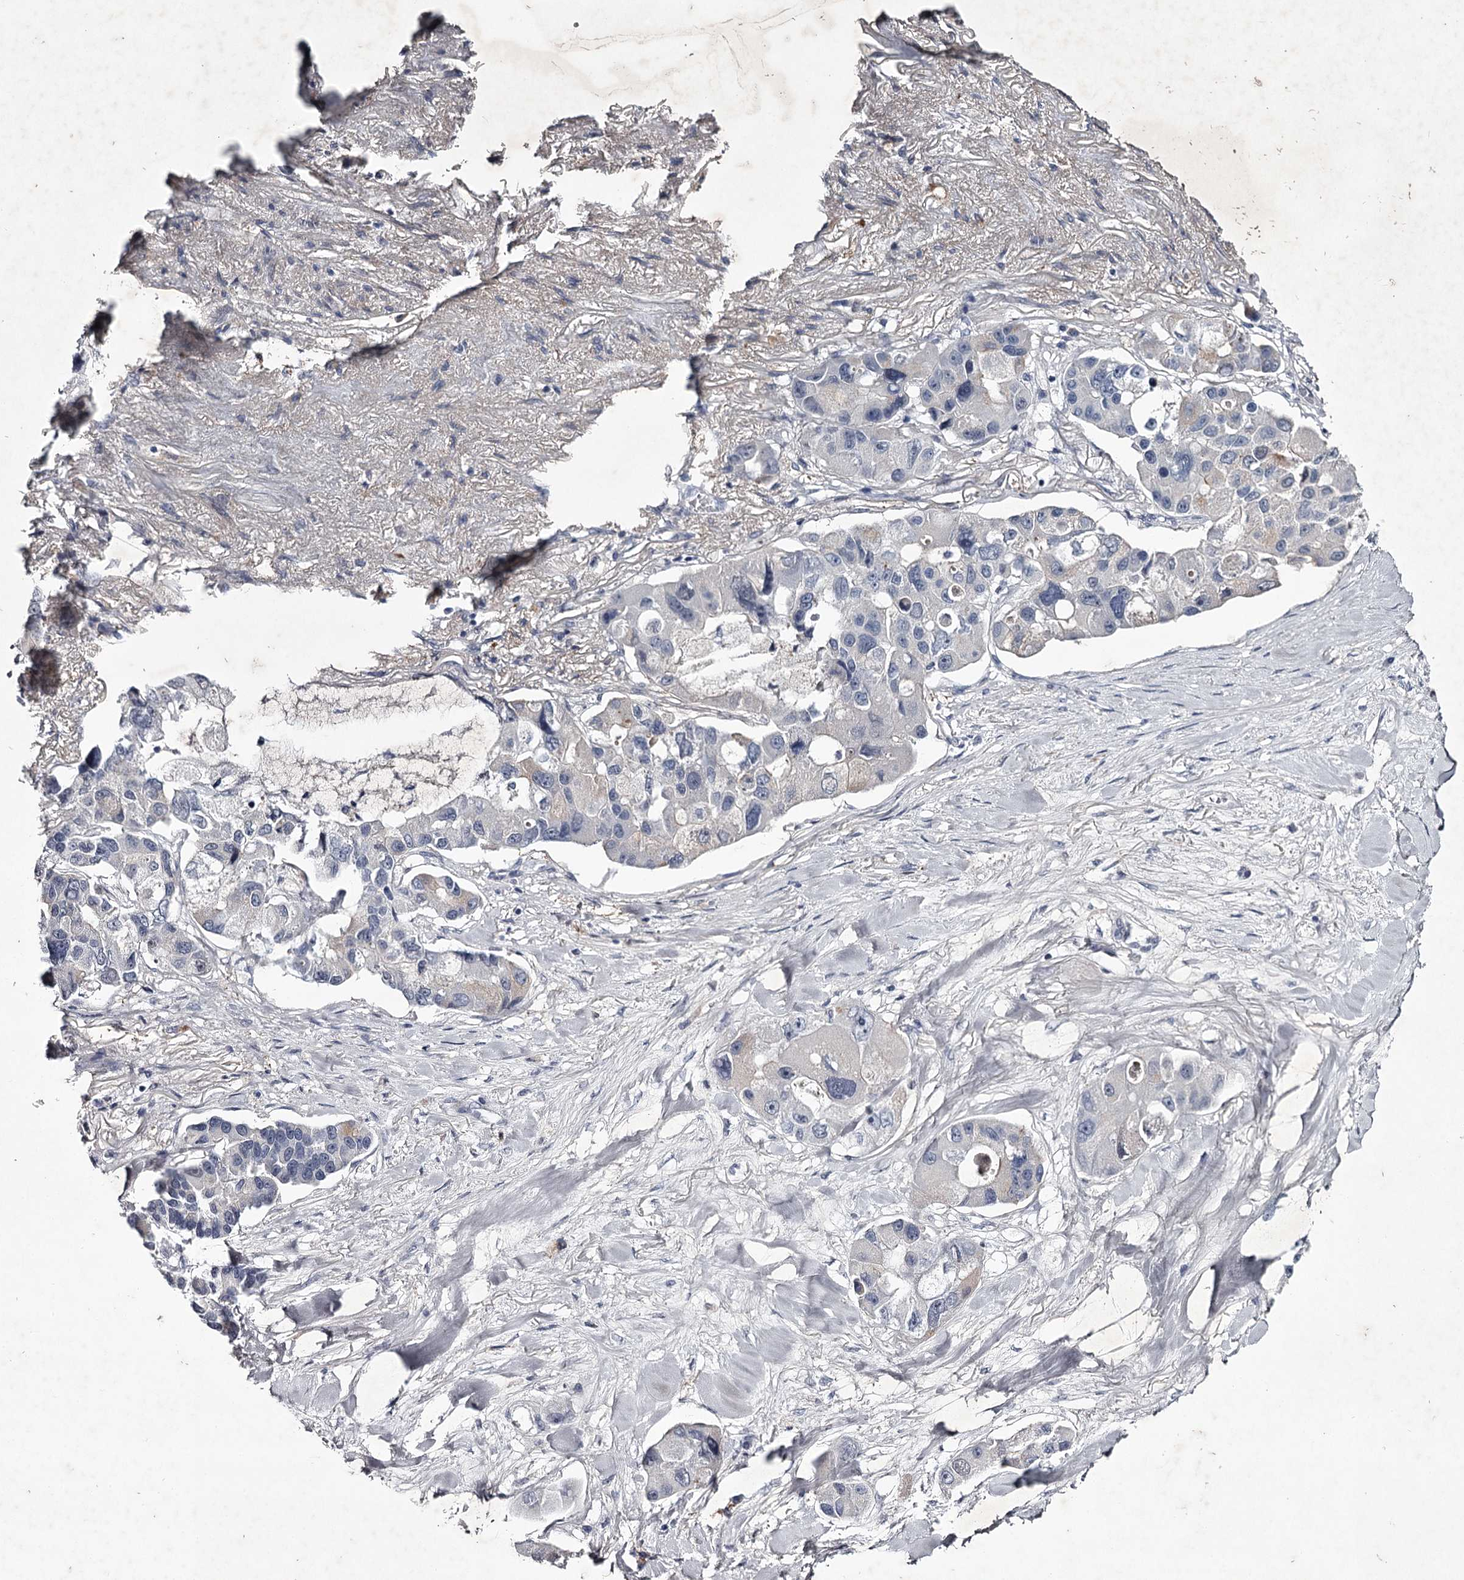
{"staining": {"intensity": "negative", "quantity": "none", "location": "none"}, "tissue": "lung cancer", "cell_type": "Tumor cells", "image_type": "cancer", "snomed": [{"axis": "morphology", "description": "Adenocarcinoma, NOS"}, {"axis": "topography", "description": "Lung"}], "caption": "Tumor cells show no significant positivity in lung adenocarcinoma.", "gene": "FDXACB1", "patient": {"sex": "female", "age": 54}}